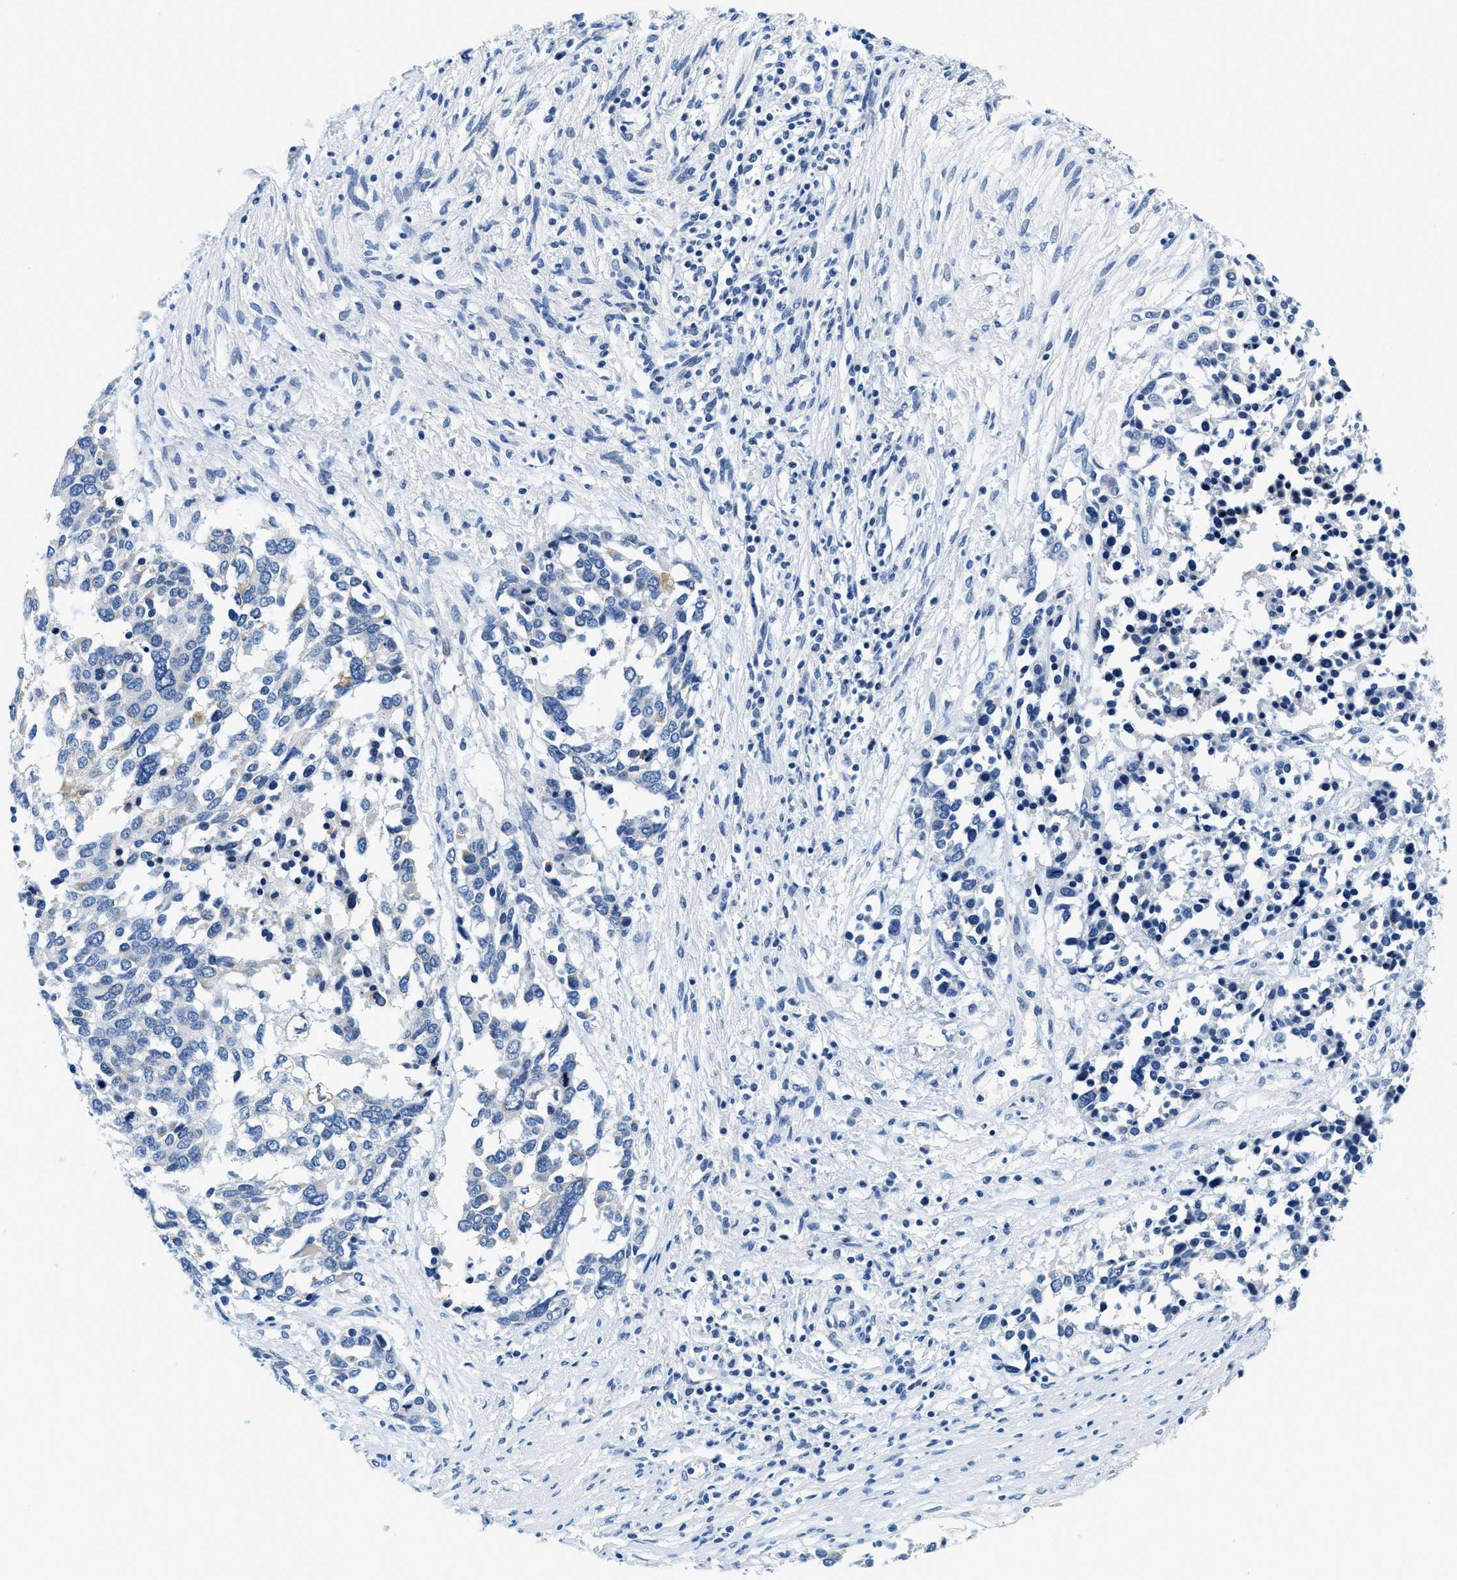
{"staining": {"intensity": "negative", "quantity": "none", "location": "none"}, "tissue": "ovarian cancer", "cell_type": "Tumor cells", "image_type": "cancer", "snomed": [{"axis": "morphology", "description": "Cystadenocarcinoma, serous, NOS"}, {"axis": "topography", "description": "Ovary"}], "caption": "A histopathology image of human ovarian serous cystadenocarcinoma is negative for staining in tumor cells. (DAB immunohistochemistry, high magnification).", "gene": "GSTM3", "patient": {"sex": "female", "age": 44}}